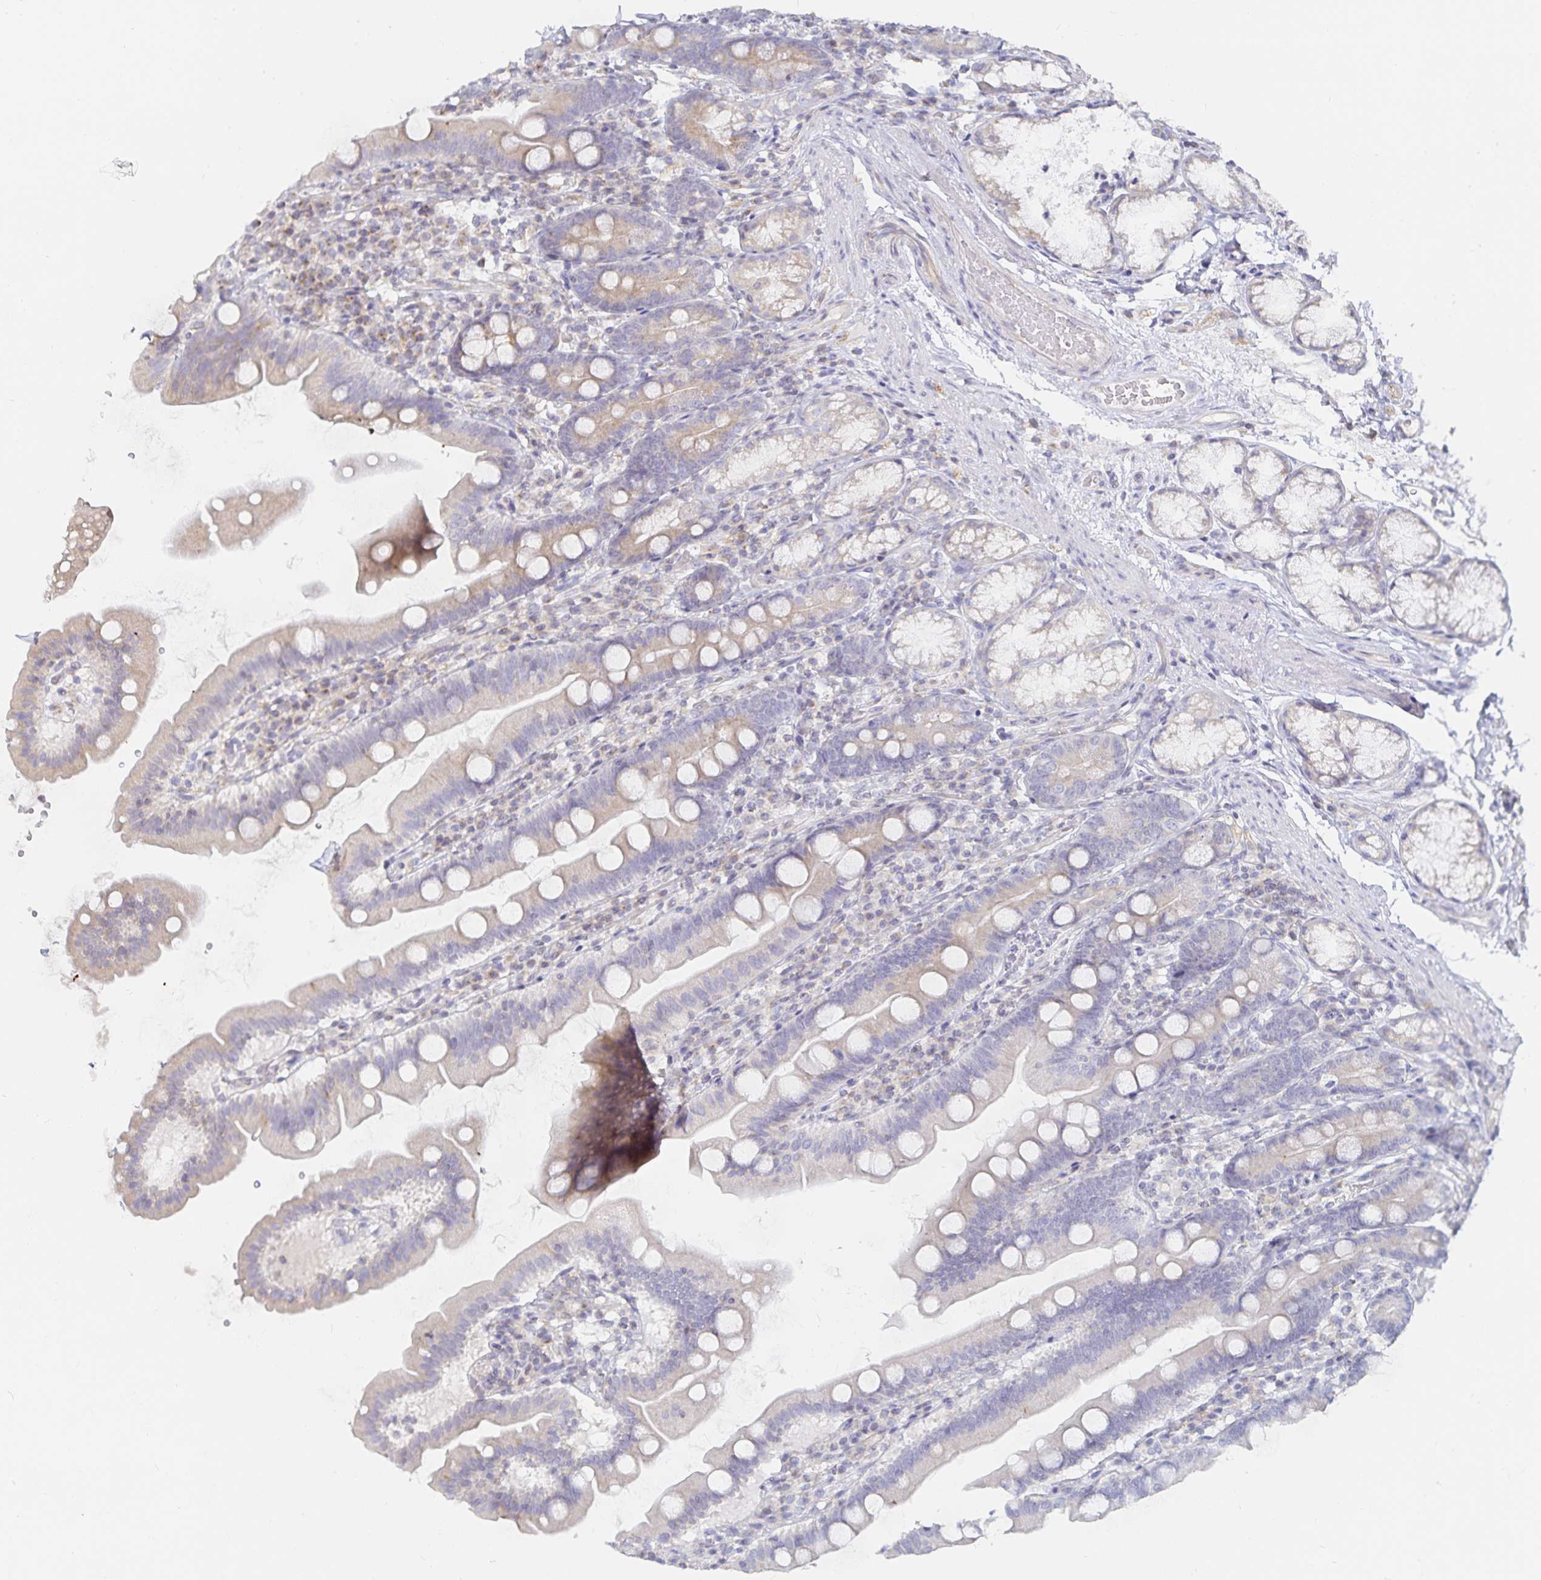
{"staining": {"intensity": "weak", "quantity": "25%-75%", "location": "cytoplasmic/membranous"}, "tissue": "duodenum", "cell_type": "Glandular cells", "image_type": "normal", "snomed": [{"axis": "morphology", "description": "Normal tissue, NOS"}, {"axis": "topography", "description": "Duodenum"}], "caption": "Brown immunohistochemical staining in normal duodenum shows weak cytoplasmic/membranous staining in approximately 25%-75% of glandular cells.", "gene": "SFTPA1", "patient": {"sex": "female", "age": 67}}